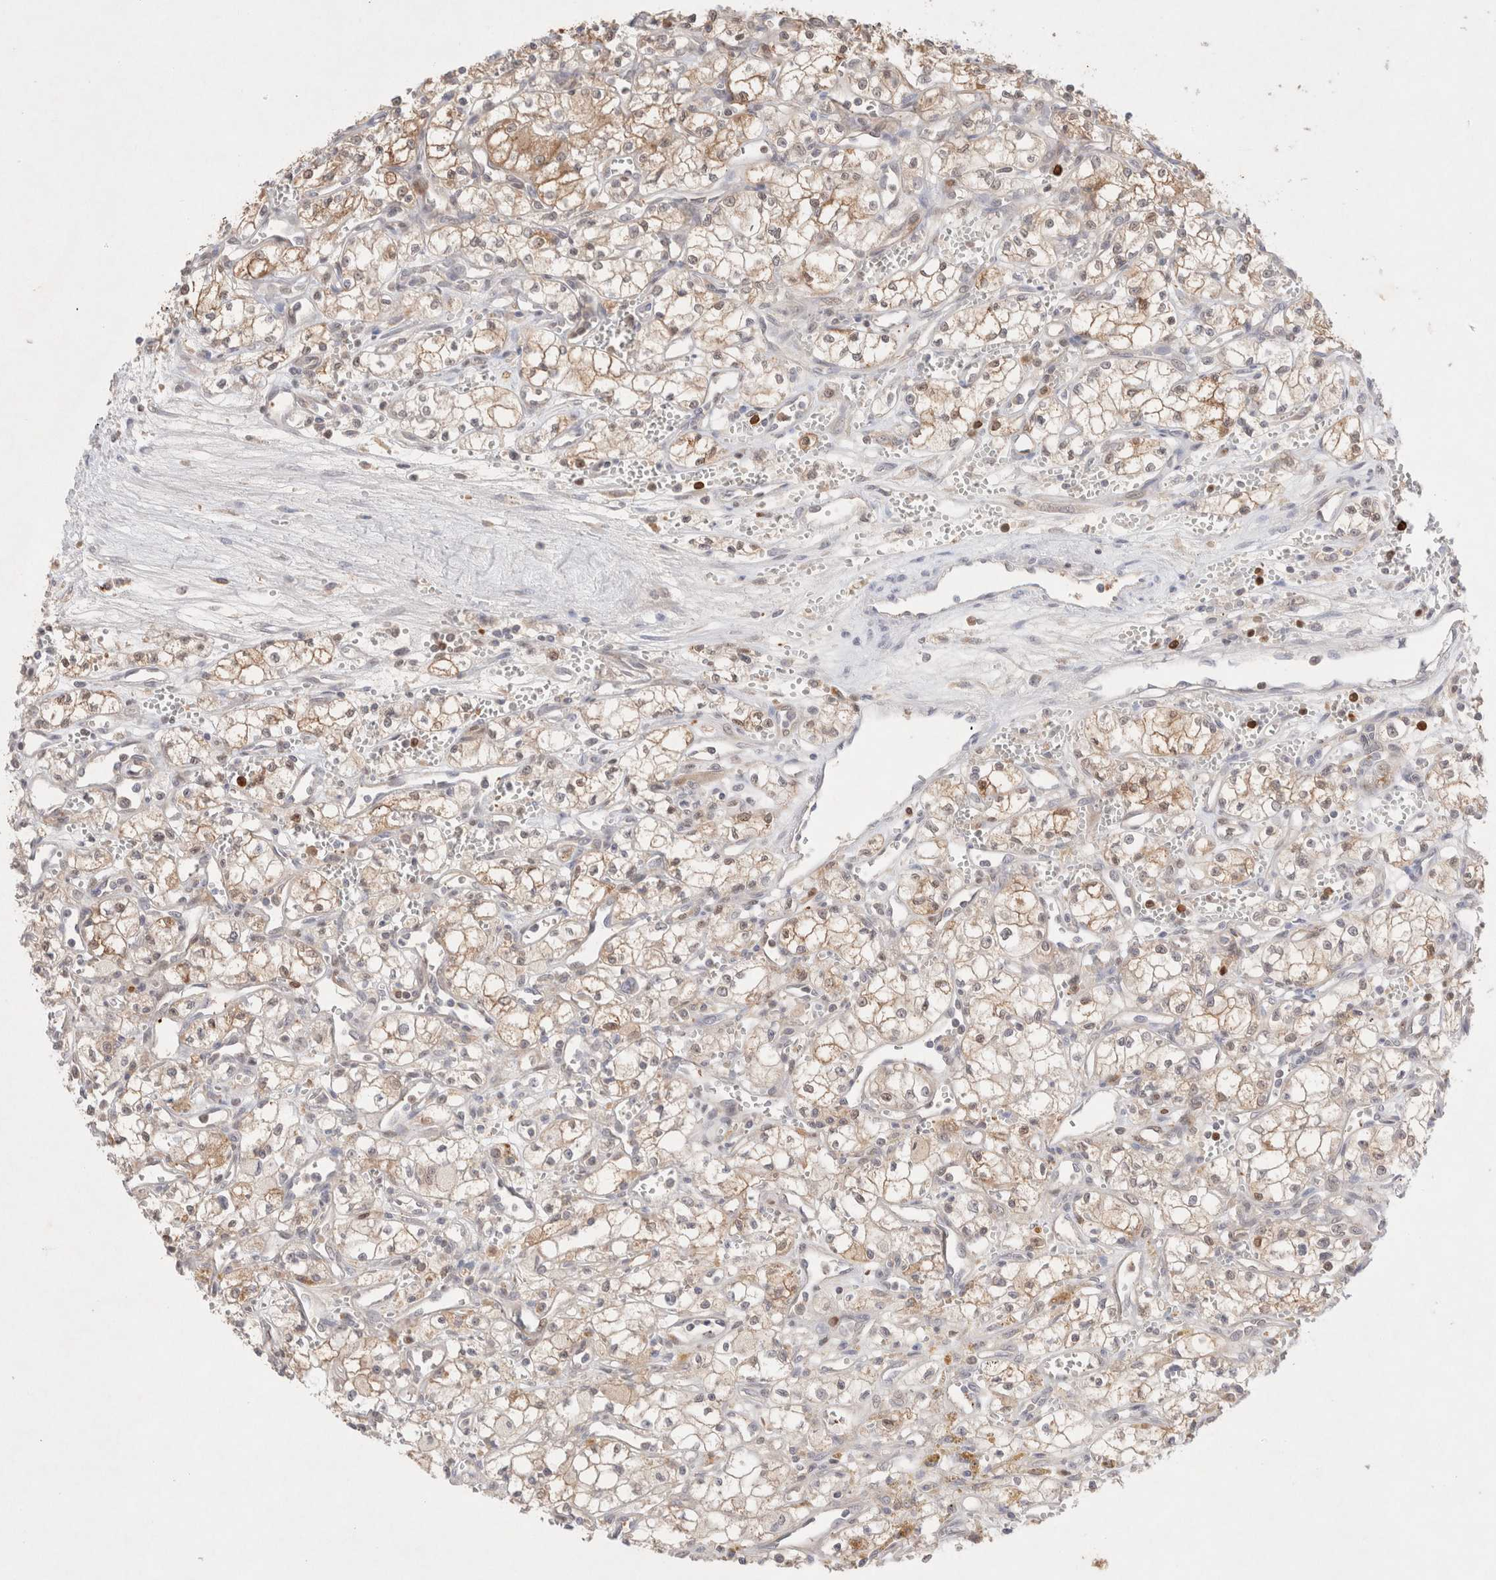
{"staining": {"intensity": "weak", "quantity": "25%-75%", "location": "cytoplasmic/membranous"}, "tissue": "renal cancer", "cell_type": "Tumor cells", "image_type": "cancer", "snomed": [{"axis": "morphology", "description": "Adenocarcinoma, NOS"}, {"axis": "topography", "description": "Kidney"}], "caption": "Renal cancer stained for a protein (brown) exhibits weak cytoplasmic/membranous positive expression in approximately 25%-75% of tumor cells.", "gene": "STARD10", "patient": {"sex": "male", "age": 59}}